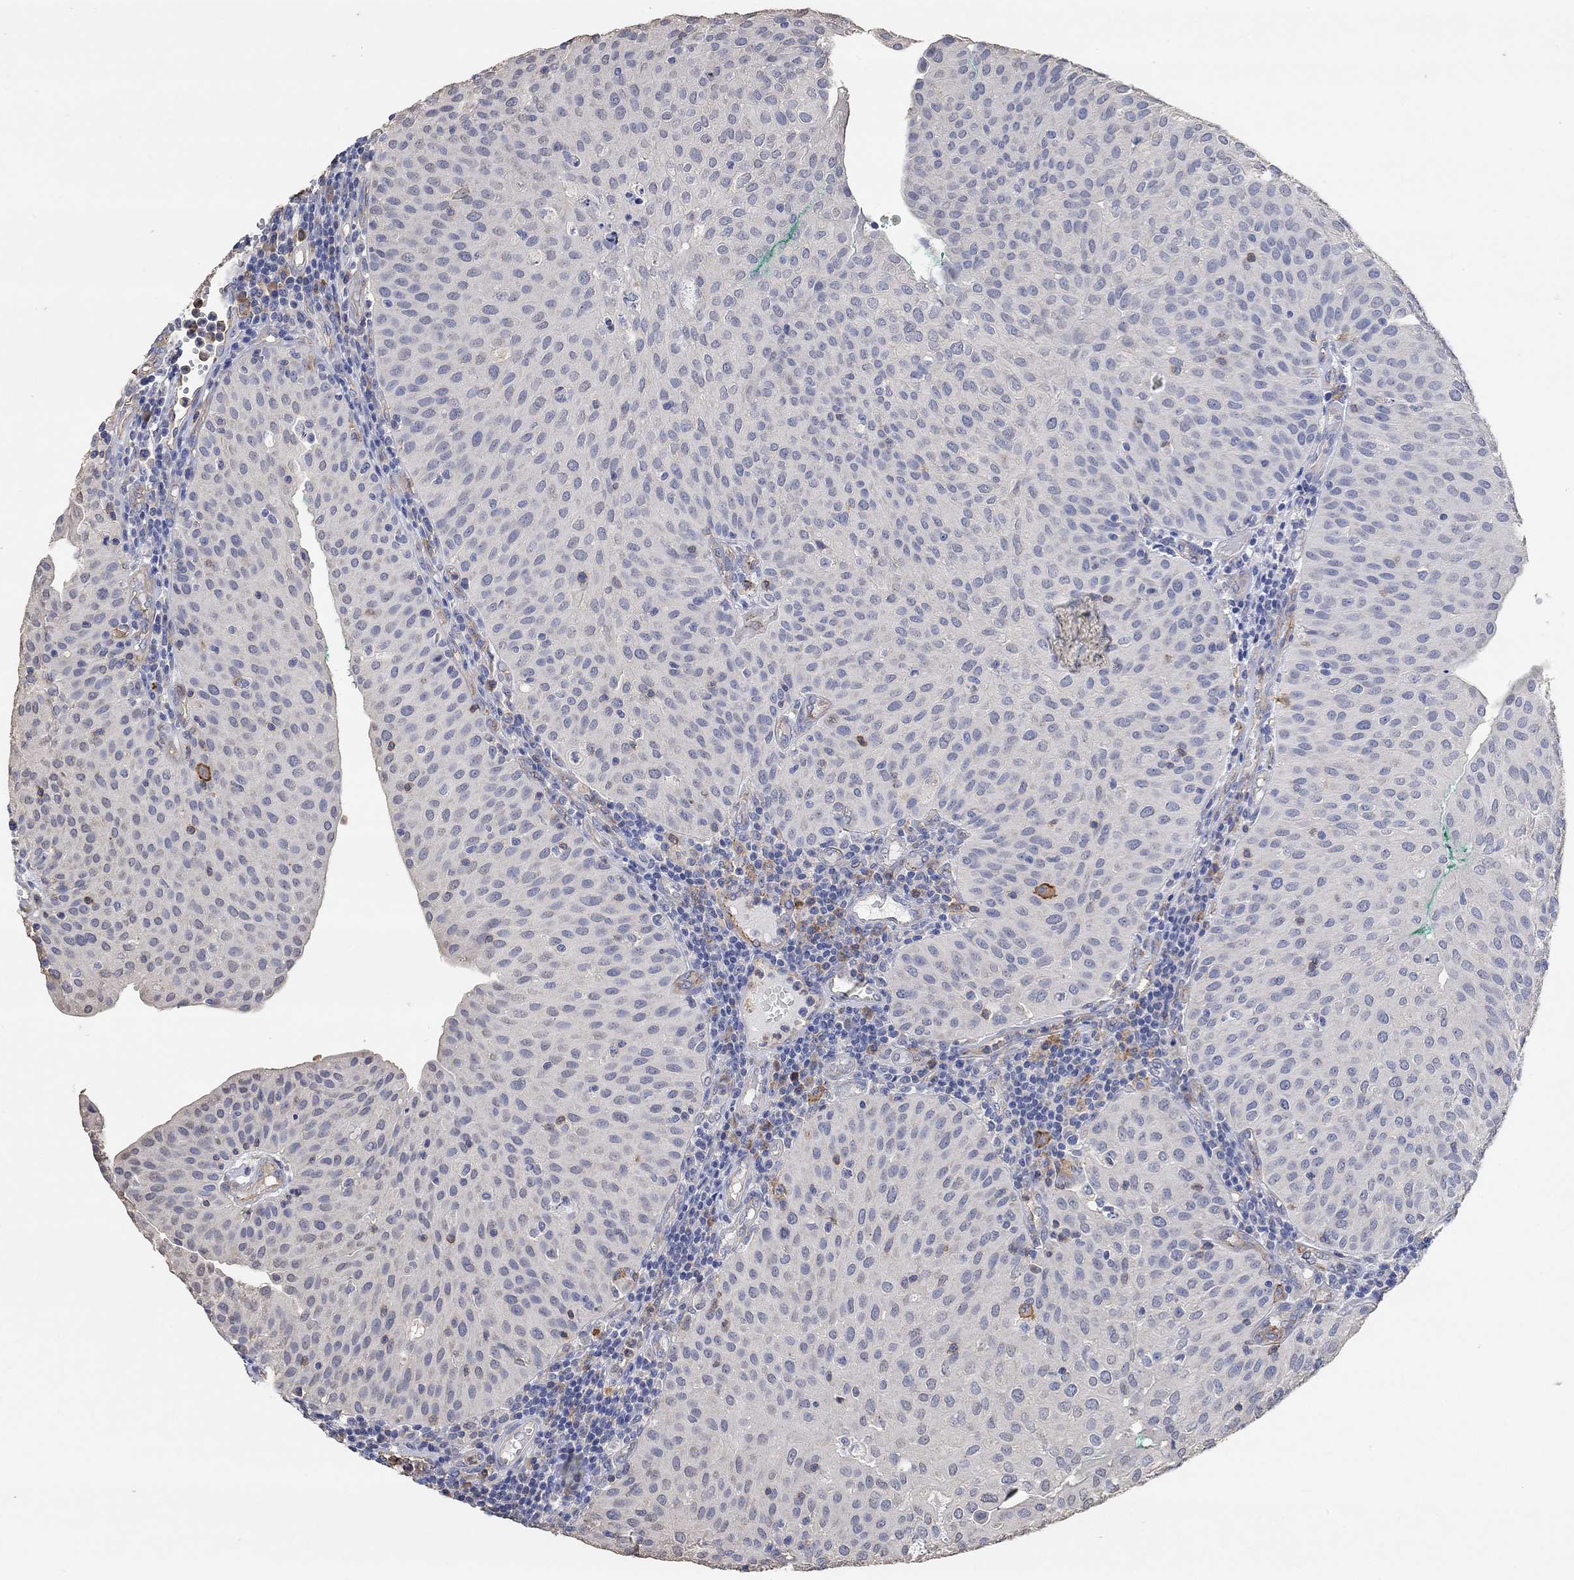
{"staining": {"intensity": "negative", "quantity": "none", "location": "none"}, "tissue": "urothelial cancer", "cell_type": "Tumor cells", "image_type": "cancer", "snomed": [{"axis": "morphology", "description": "Urothelial carcinoma, Low grade"}, {"axis": "topography", "description": "Urinary bladder"}], "caption": "Immunohistochemistry micrograph of urothelial cancer stained for a protein (brown), which displays no staining in tumor cells.", "gene": "SYT16", "patient": {"sex": "male", "age": 54}}